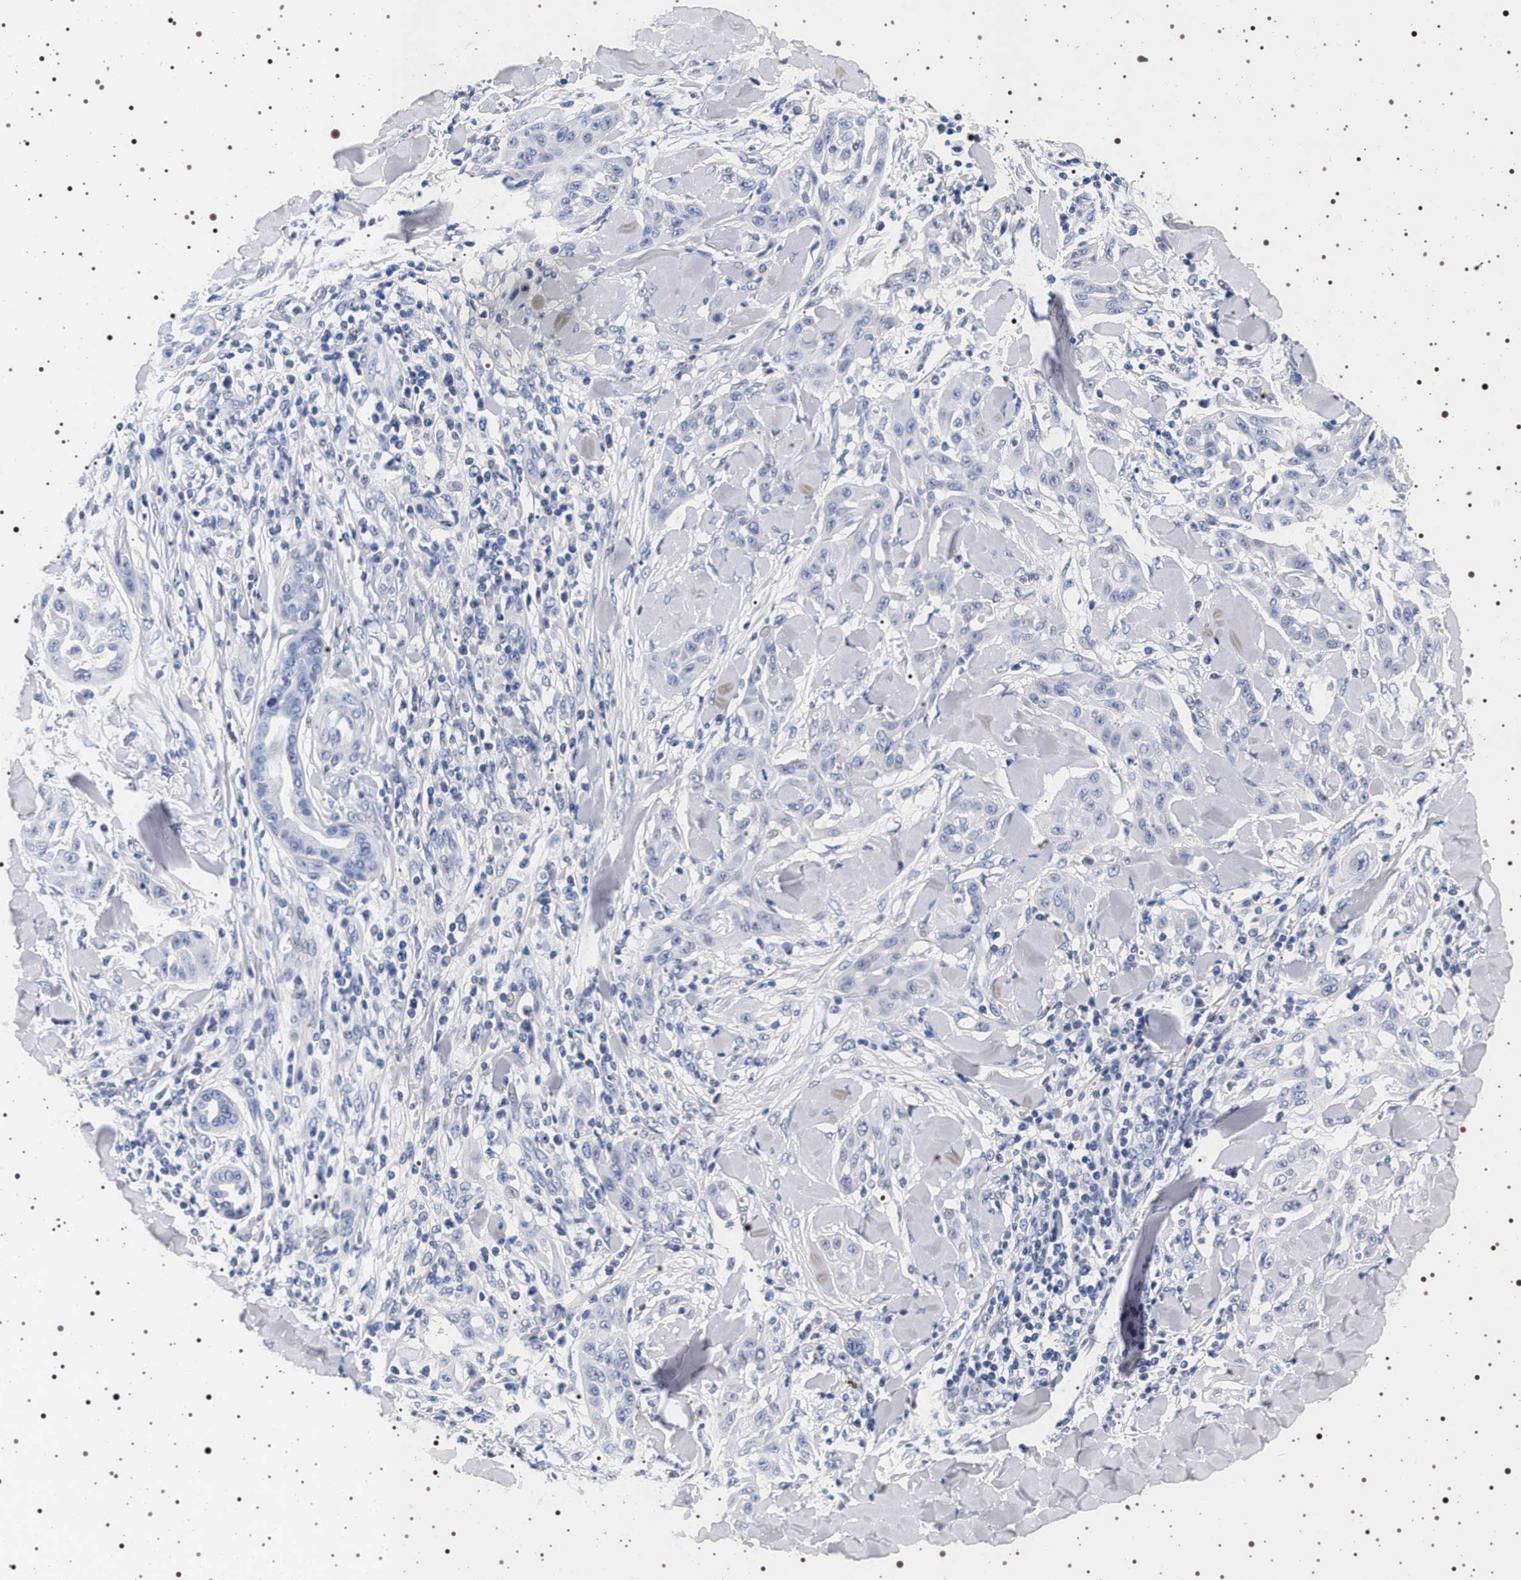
{"staining": {"intensity": "negative", "quantity": "none", "location": "none"}, "tissue": "skin cancer", "cell_type": "Tumor cells", "image_type": "cancer", "snomed": [{"axis": "morphology", "description": "Squamous cell carcinoma, NOS"}, {"axis": "topography", "description": "Skin"}], "caption": "Immunohistochemistry micrograph of neoplastic tissue: skin cancer (squamous cell carcinoma) stained with DAB shows no significant protein positivity in tumor cells.", "gene": "MAPK10", "patient": {"sex": "male", "age": 24}}